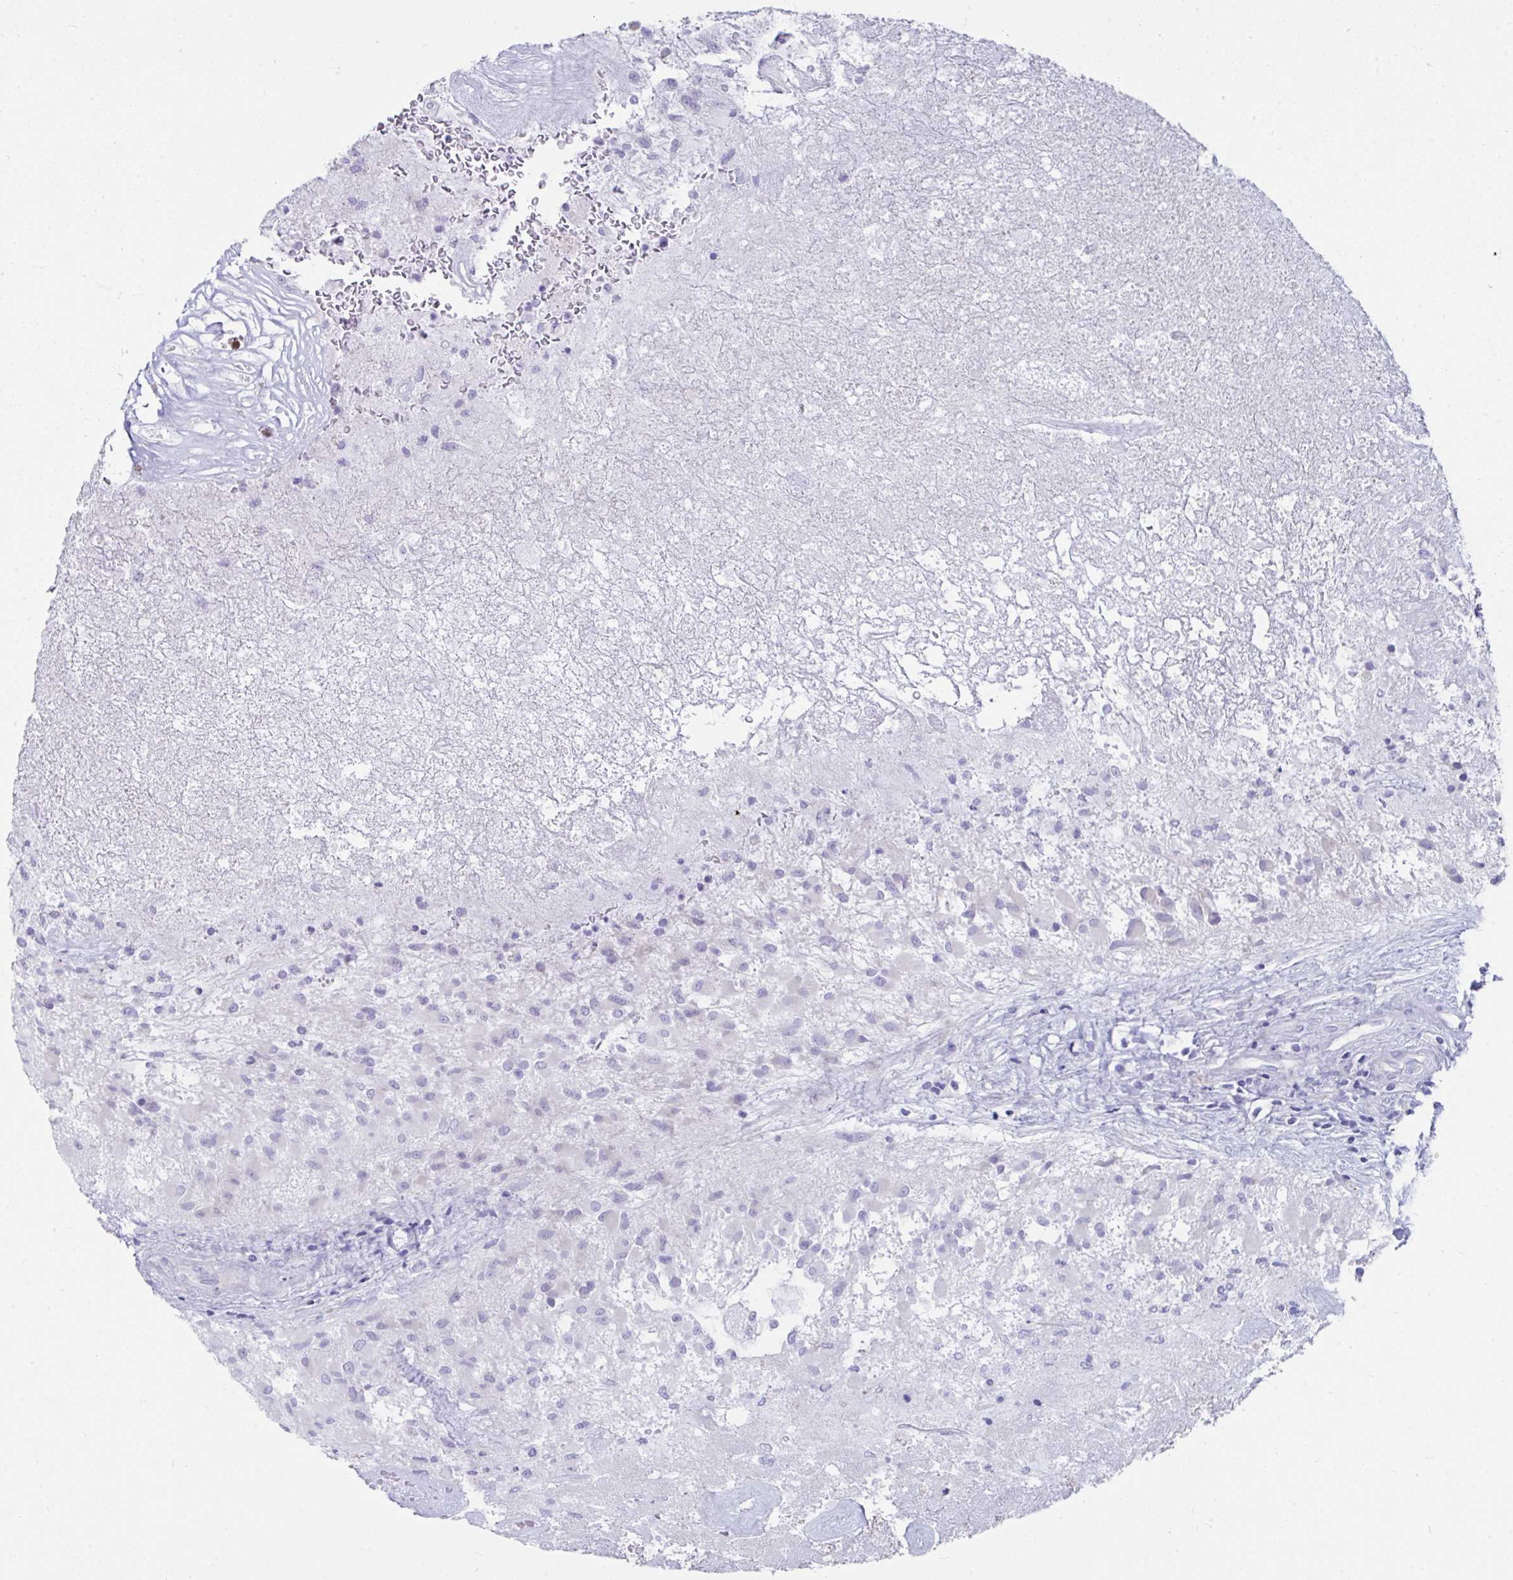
{"staining": {"intensity": "negative", "quantity": "none", "location": "none"}, "tissue": "glioma", "cell_type": "Tumor cells", "image_type": "cancer", "snomed": [{"axis": "morphology", "description": "Glioma, malignant, High grade"}, {"axis": "topography", "description": "Brain"}], "caption": "Malignant glioma (high-grade) was stained to show a protein in brown. There is no significant expression in tumor cells.", "gene": "GRXCR2", "patient": {"sex": "female", "age": 67}}